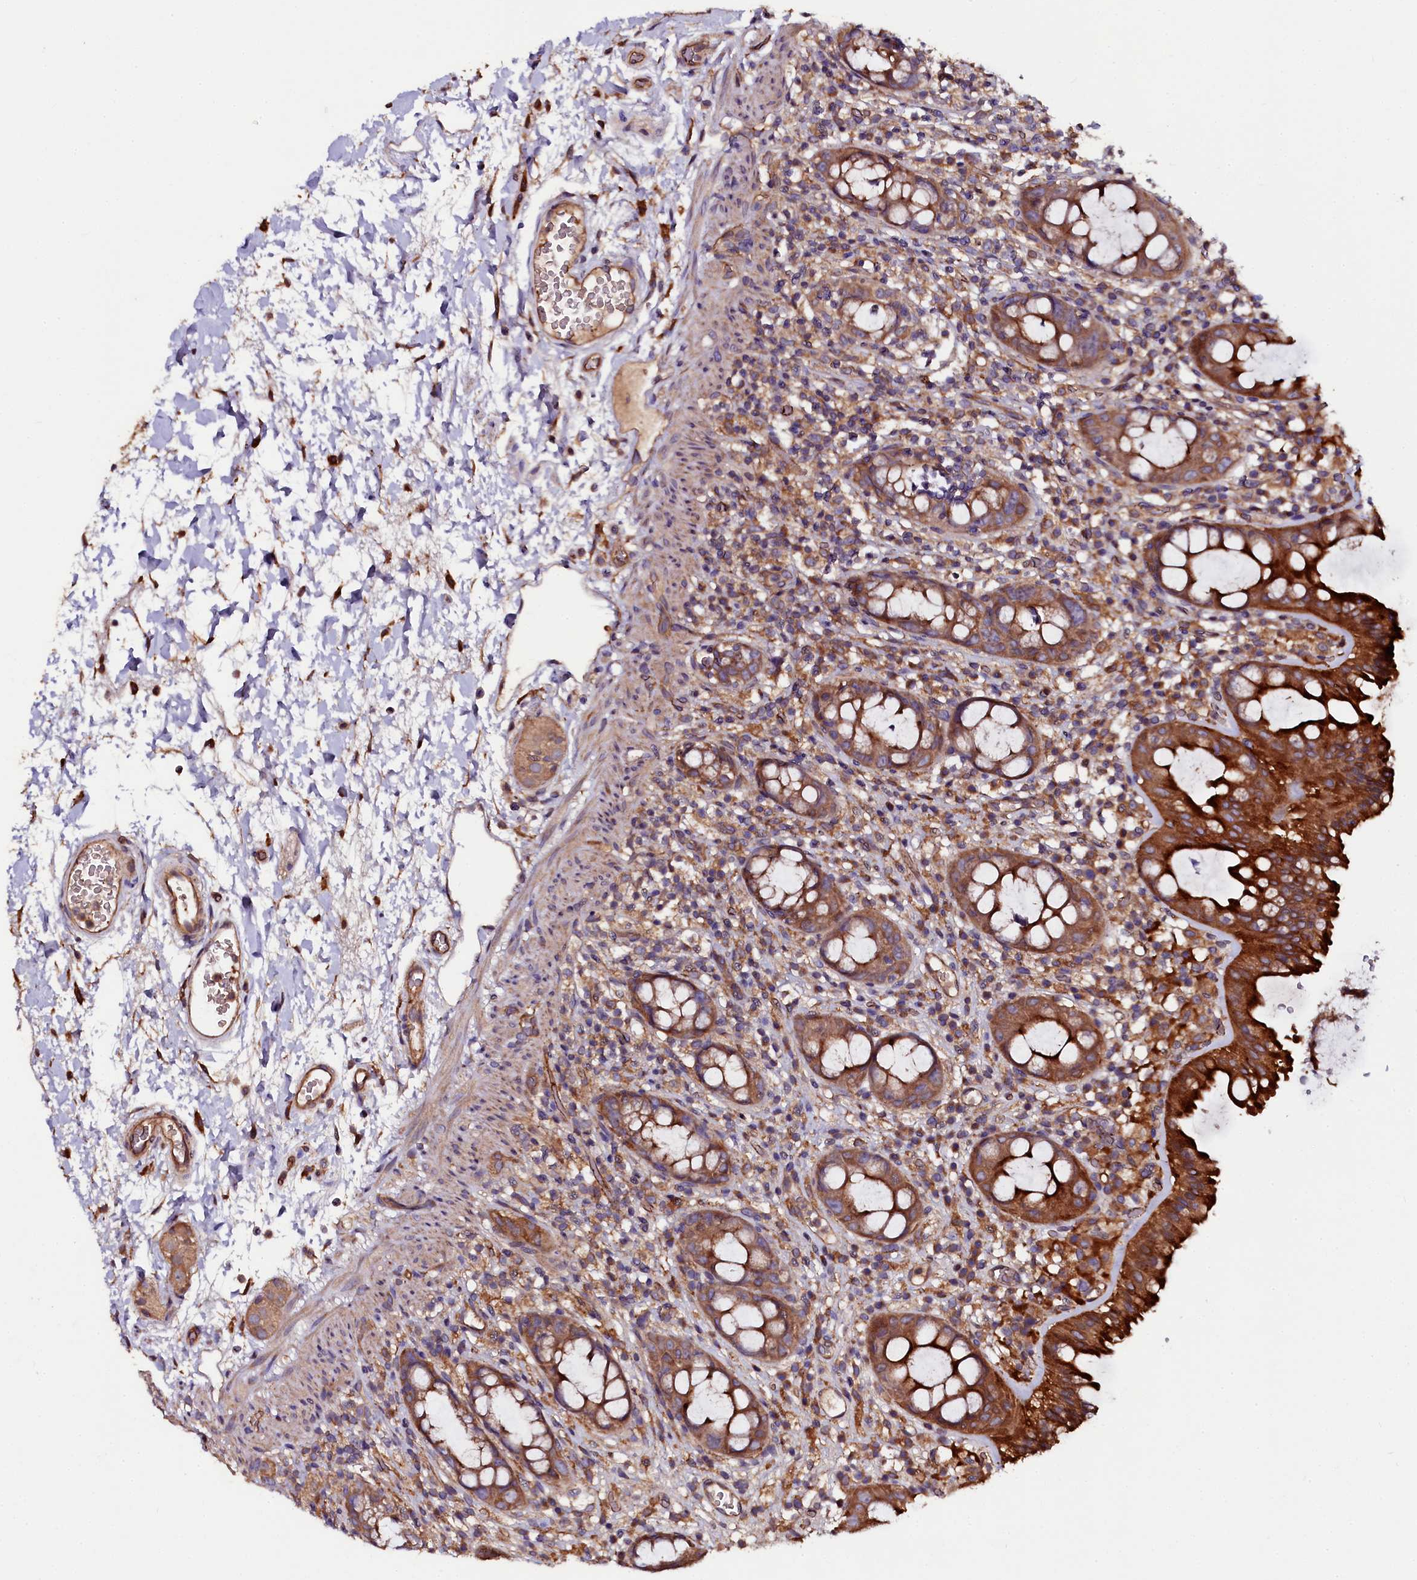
{"staining": {"intensity": "strong", "quantity": ">75%", "location": "cytoplasmic/membranous"}, "tissue": "rectum", "cell_type": "Glandular cells", "image_type": "normal", "snomed": [{"axis": "morphology", "description": "Normal tissue, NOS"}, {"axis": "topography", "description": "Rectum"}], "caption": "An image showing strong cytoplasmic/membranous staining in about >75% of glandular cells in normal rectum, as visualized by brown immunohistochemical staining.", "gene": "APPL2", "patient": {"sex": "female", "age": 57}}